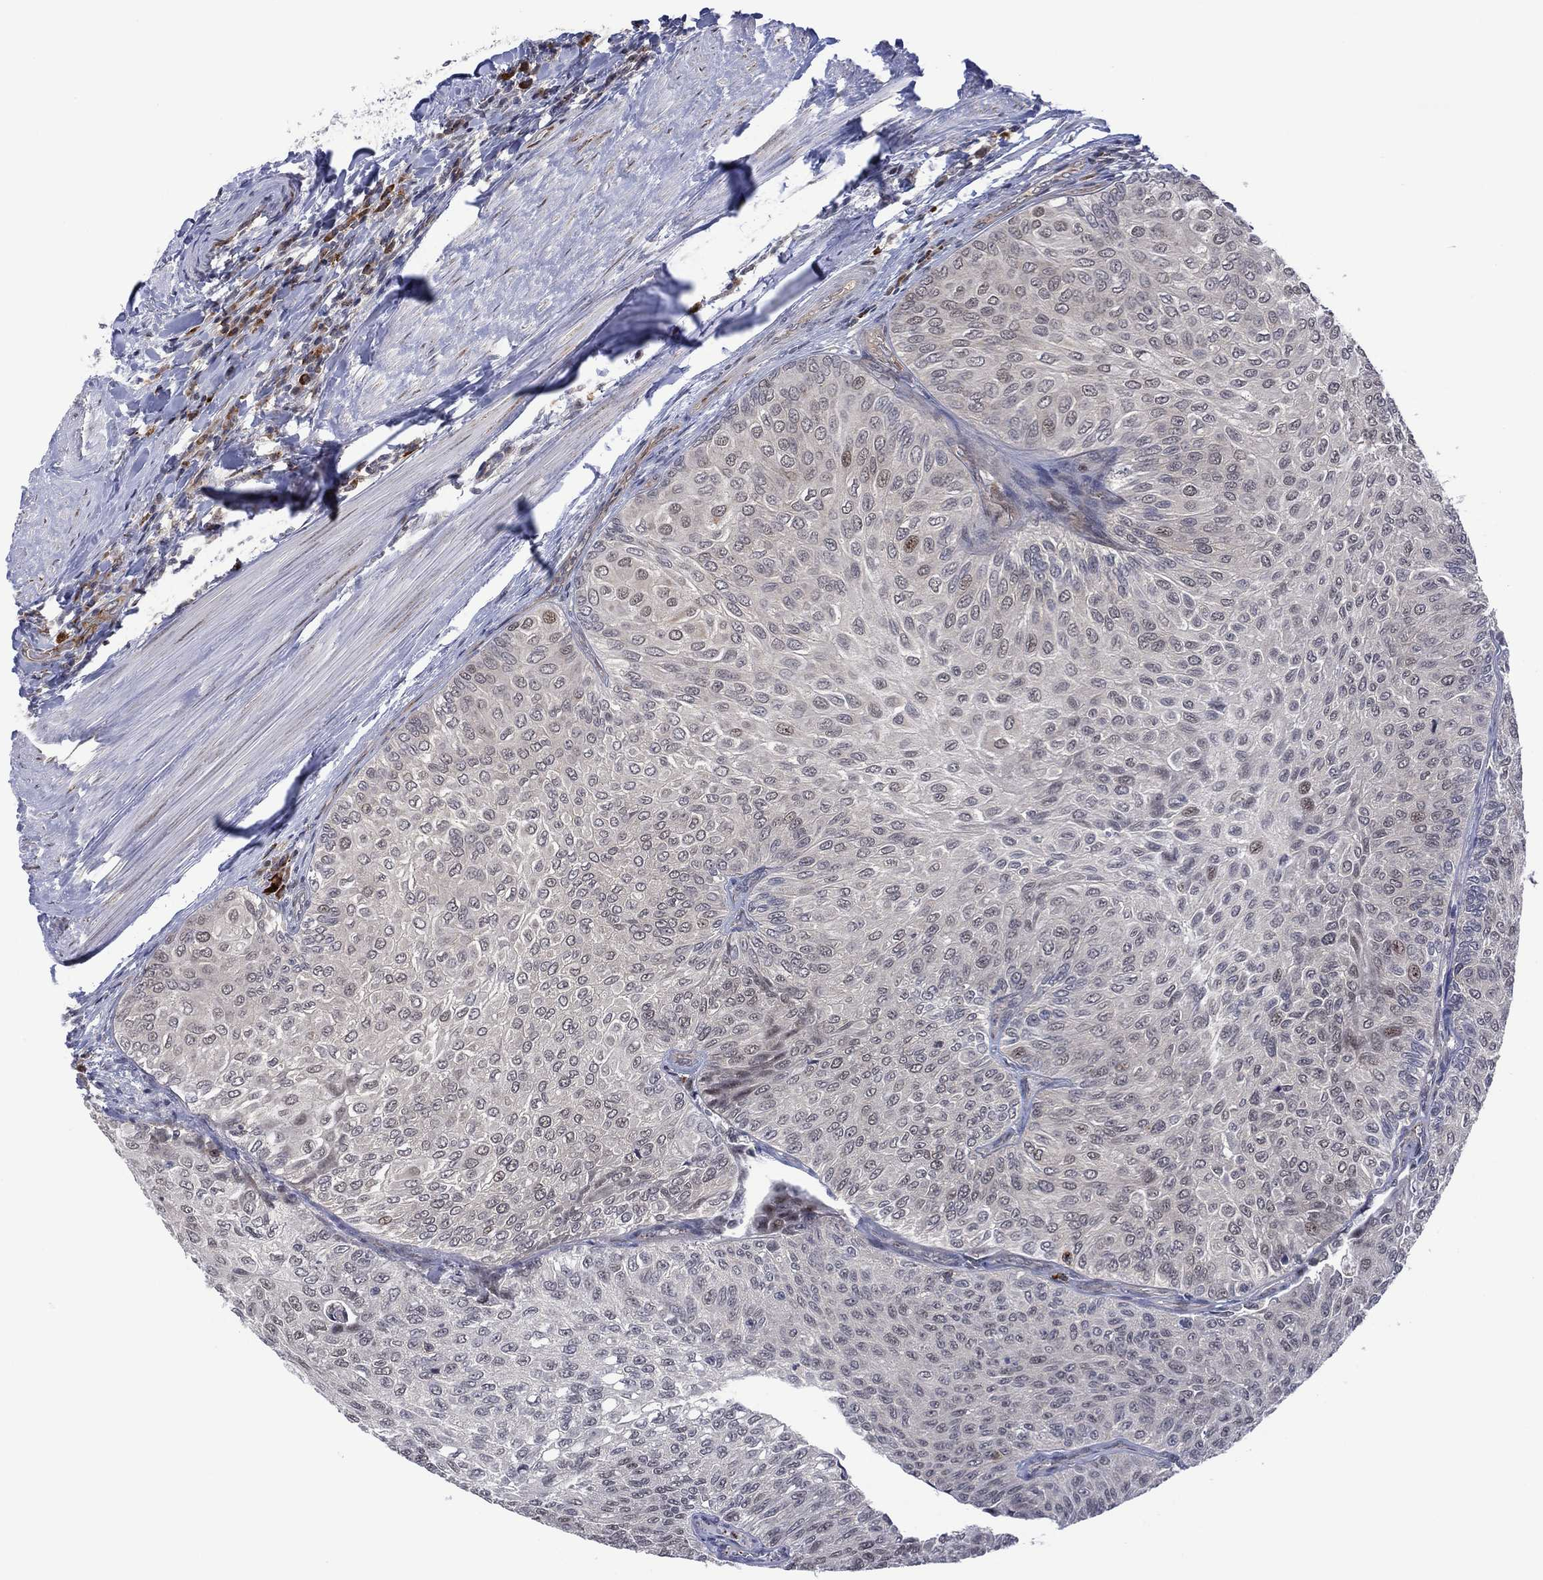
{"staining": {"intensity": "negative", "quantity": "none", "location": "none"}, "tissue": "urothelial cancer", "cell_type": "Tumor cells", "image_type": "cancer", "snomed": [{"axis": "morphology", "description": "Urothelial carcinoma, Low grade"}, {"axis": "topography", "description": "Ureter, NOS"}, {"axis": "topography", "description": "Urinary bladder"}], "caption": "Human low-grade urothelial carcinoma stained for a protein using IHC exhibits no positivity in tumor cells.", "gene": "DPP4", "patient": {"sex": "male", "age": 78}}